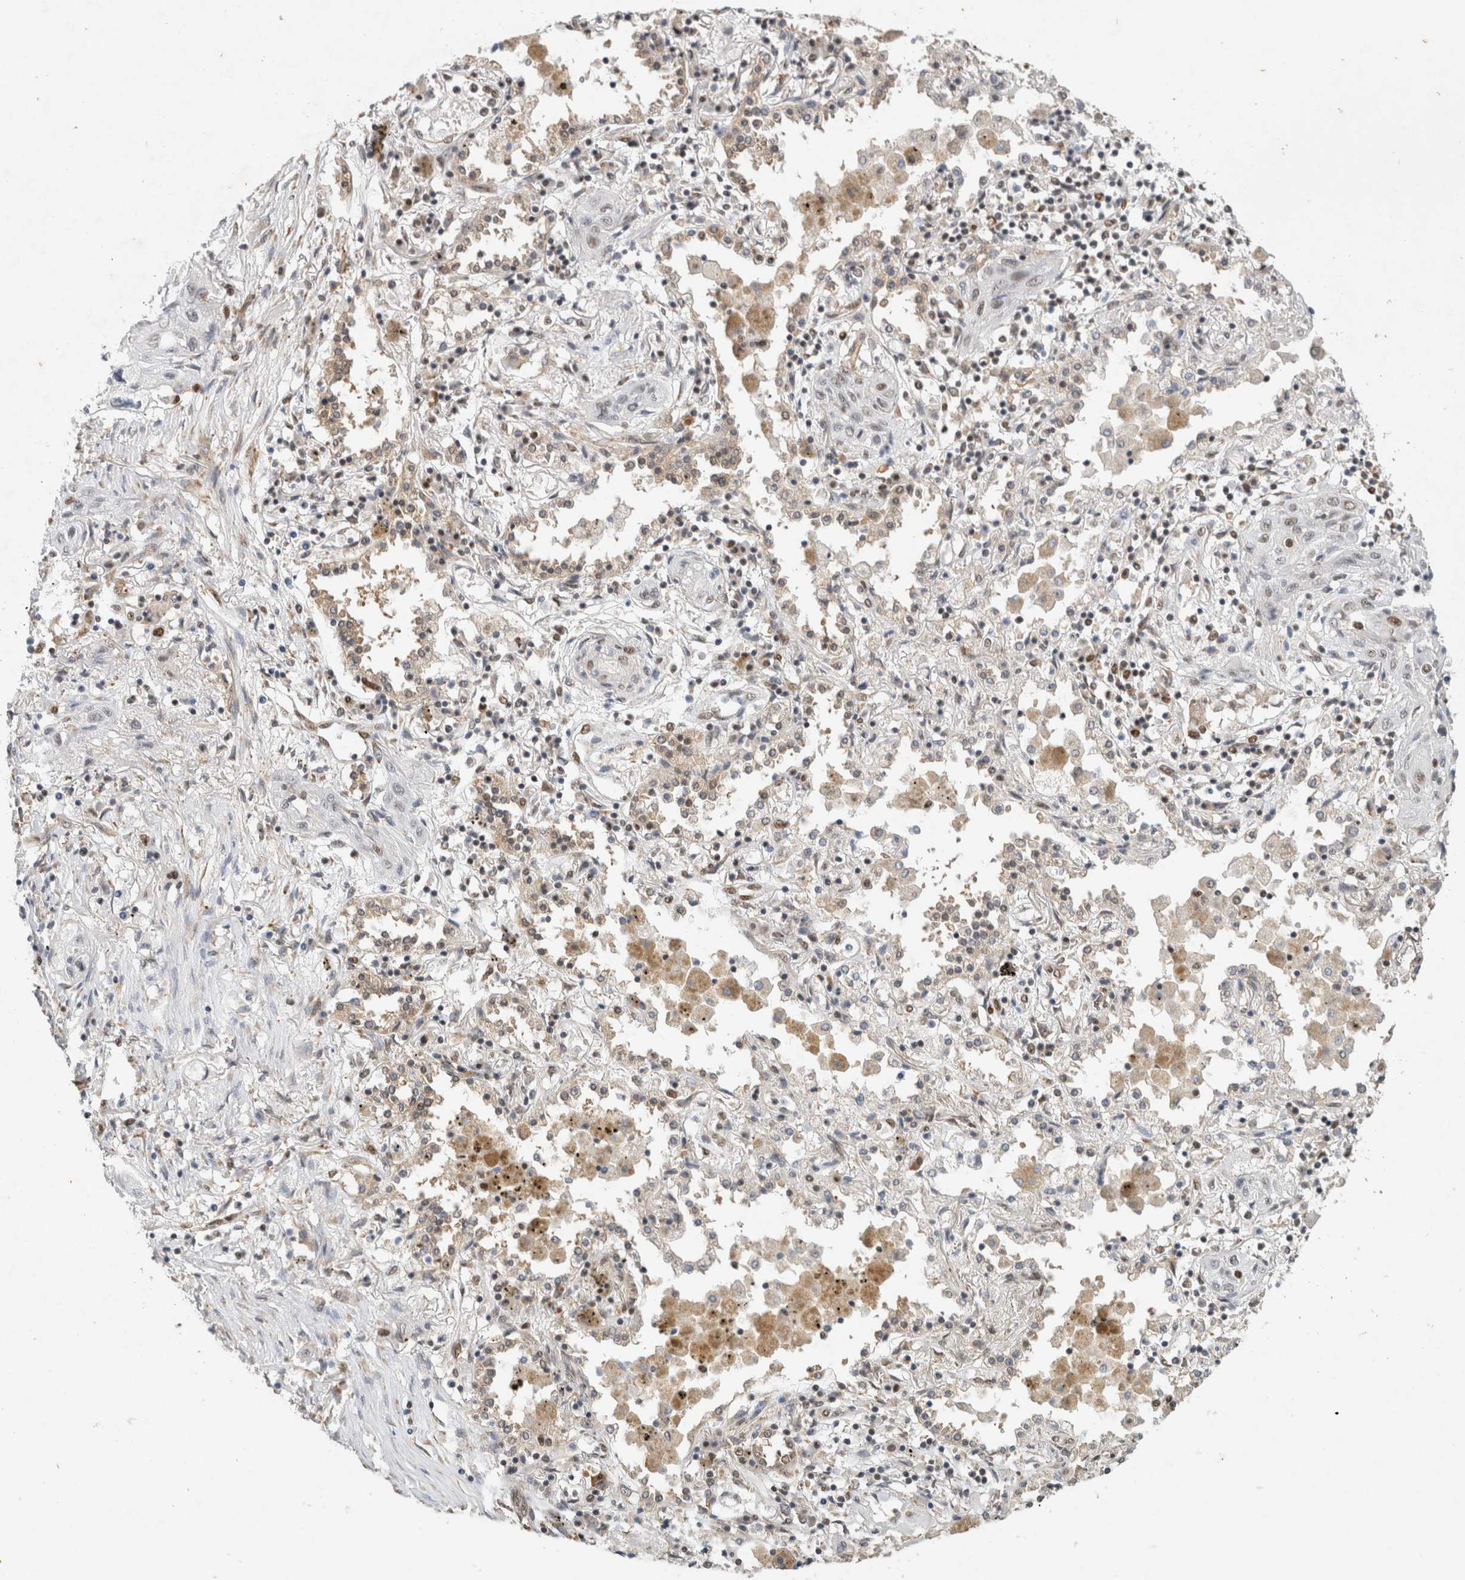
{"staining": {"intensity": "weak", "quantity": "<25%", "location": "nuclear"}, "tissue": "lung cancer", "cell_type": "Tumor cells", "image_type": "cancer", "snomed": [{"axis": "morphology", "description": "Squamous cell carcinoma, NOS"}, {"axis": "topography", "description": "Lung"}], "caption": "Immunohistochemical staining of human lung cancer reveals no significant expression in tumor cells.", "gene": "DDX42", "patient": {"sex": "female", "age": 47}}